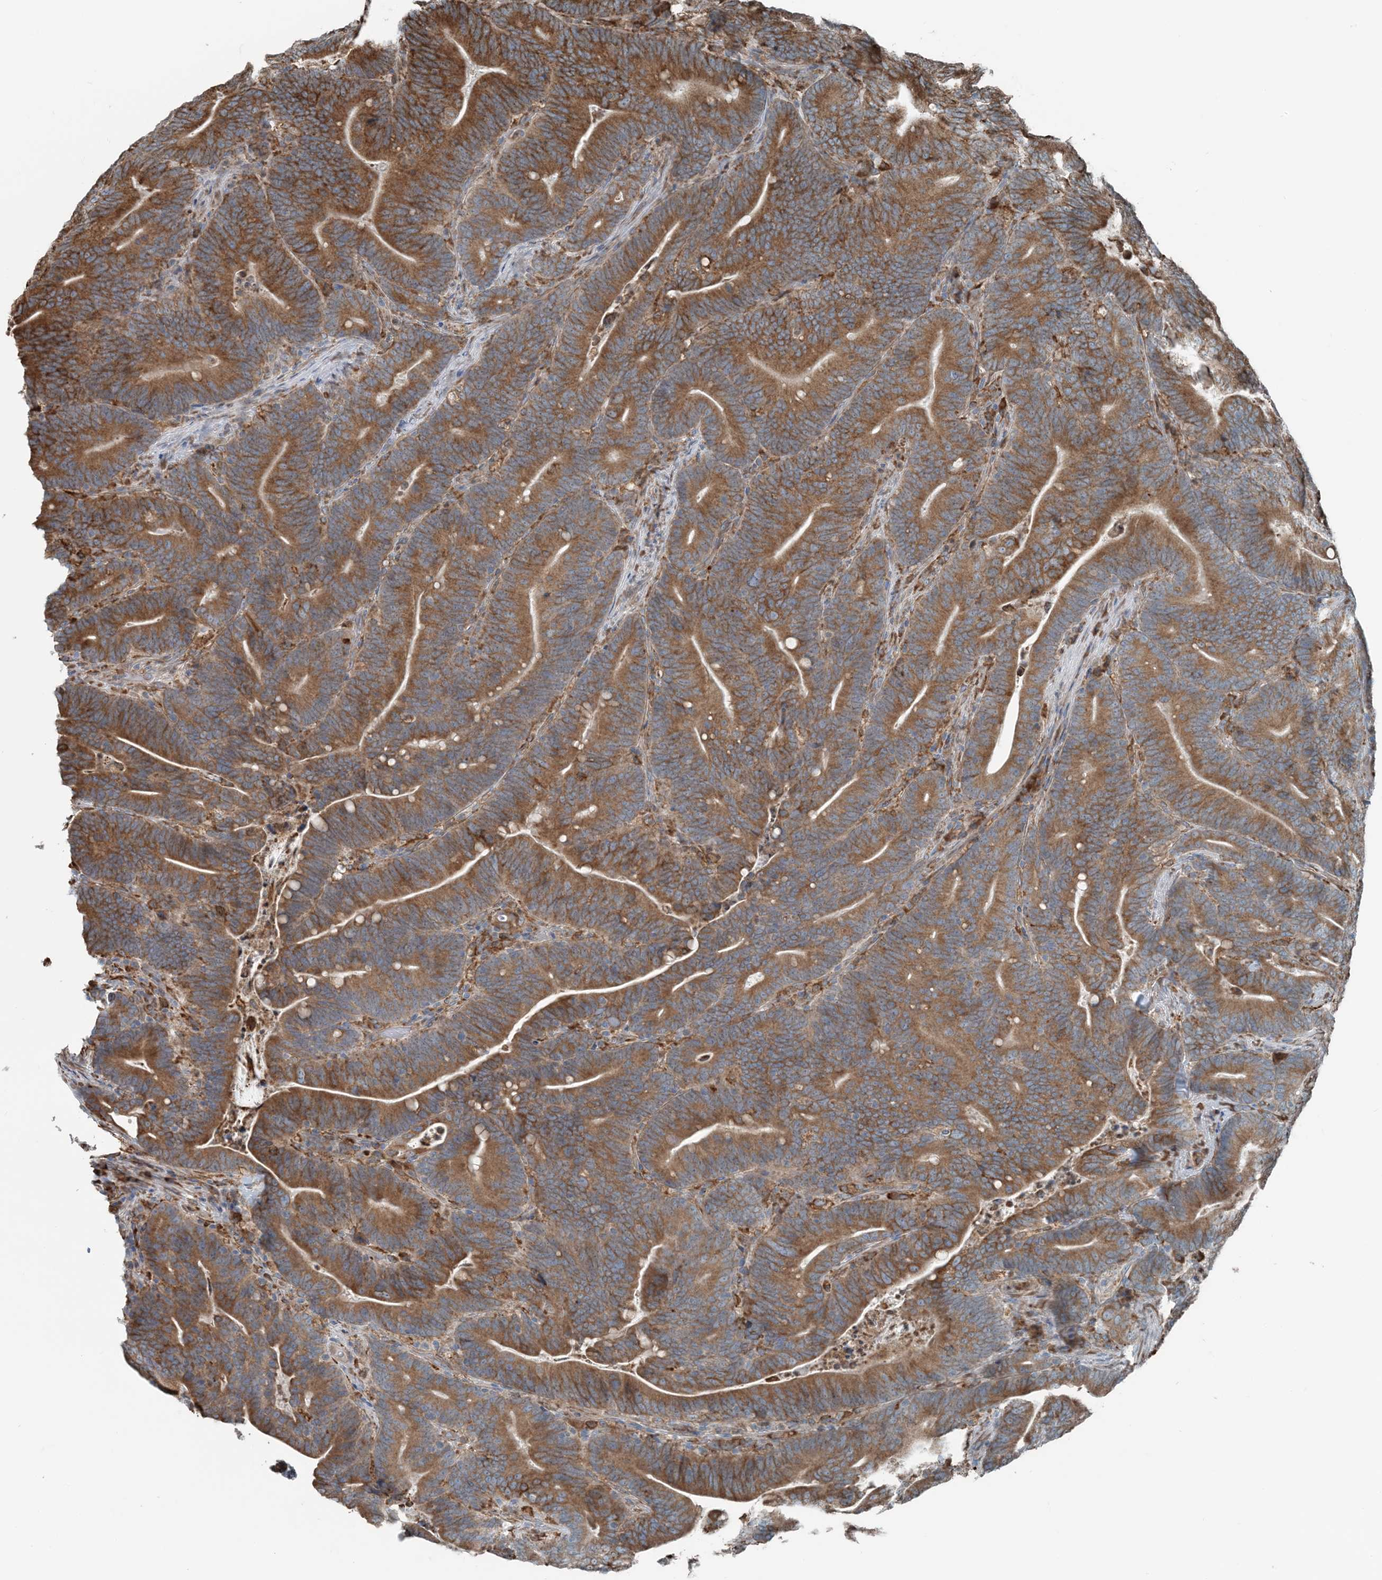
{"staining": {"intensity": "moderate", "quantity": ">75%", "location": "cytoplasmic/membranous"}, "tissue": "colorectal cancer", "cell_type": "Tumor cells", "image_type": "cancer", "snomed": [{"axis": "morphology", "description": "Adenocarcinoma, NOS"}, {"axis": "topography", "description": "Colon"}], "caption": "Human colorectal cancer (adenocarcinoma) stained for a protein (brown) shows moderate cytoplasmic/membranous positive staining in approximately >75% of tumor cells.", "gene": "CERKL", "patient": {"sex": "female", "age": 66}}